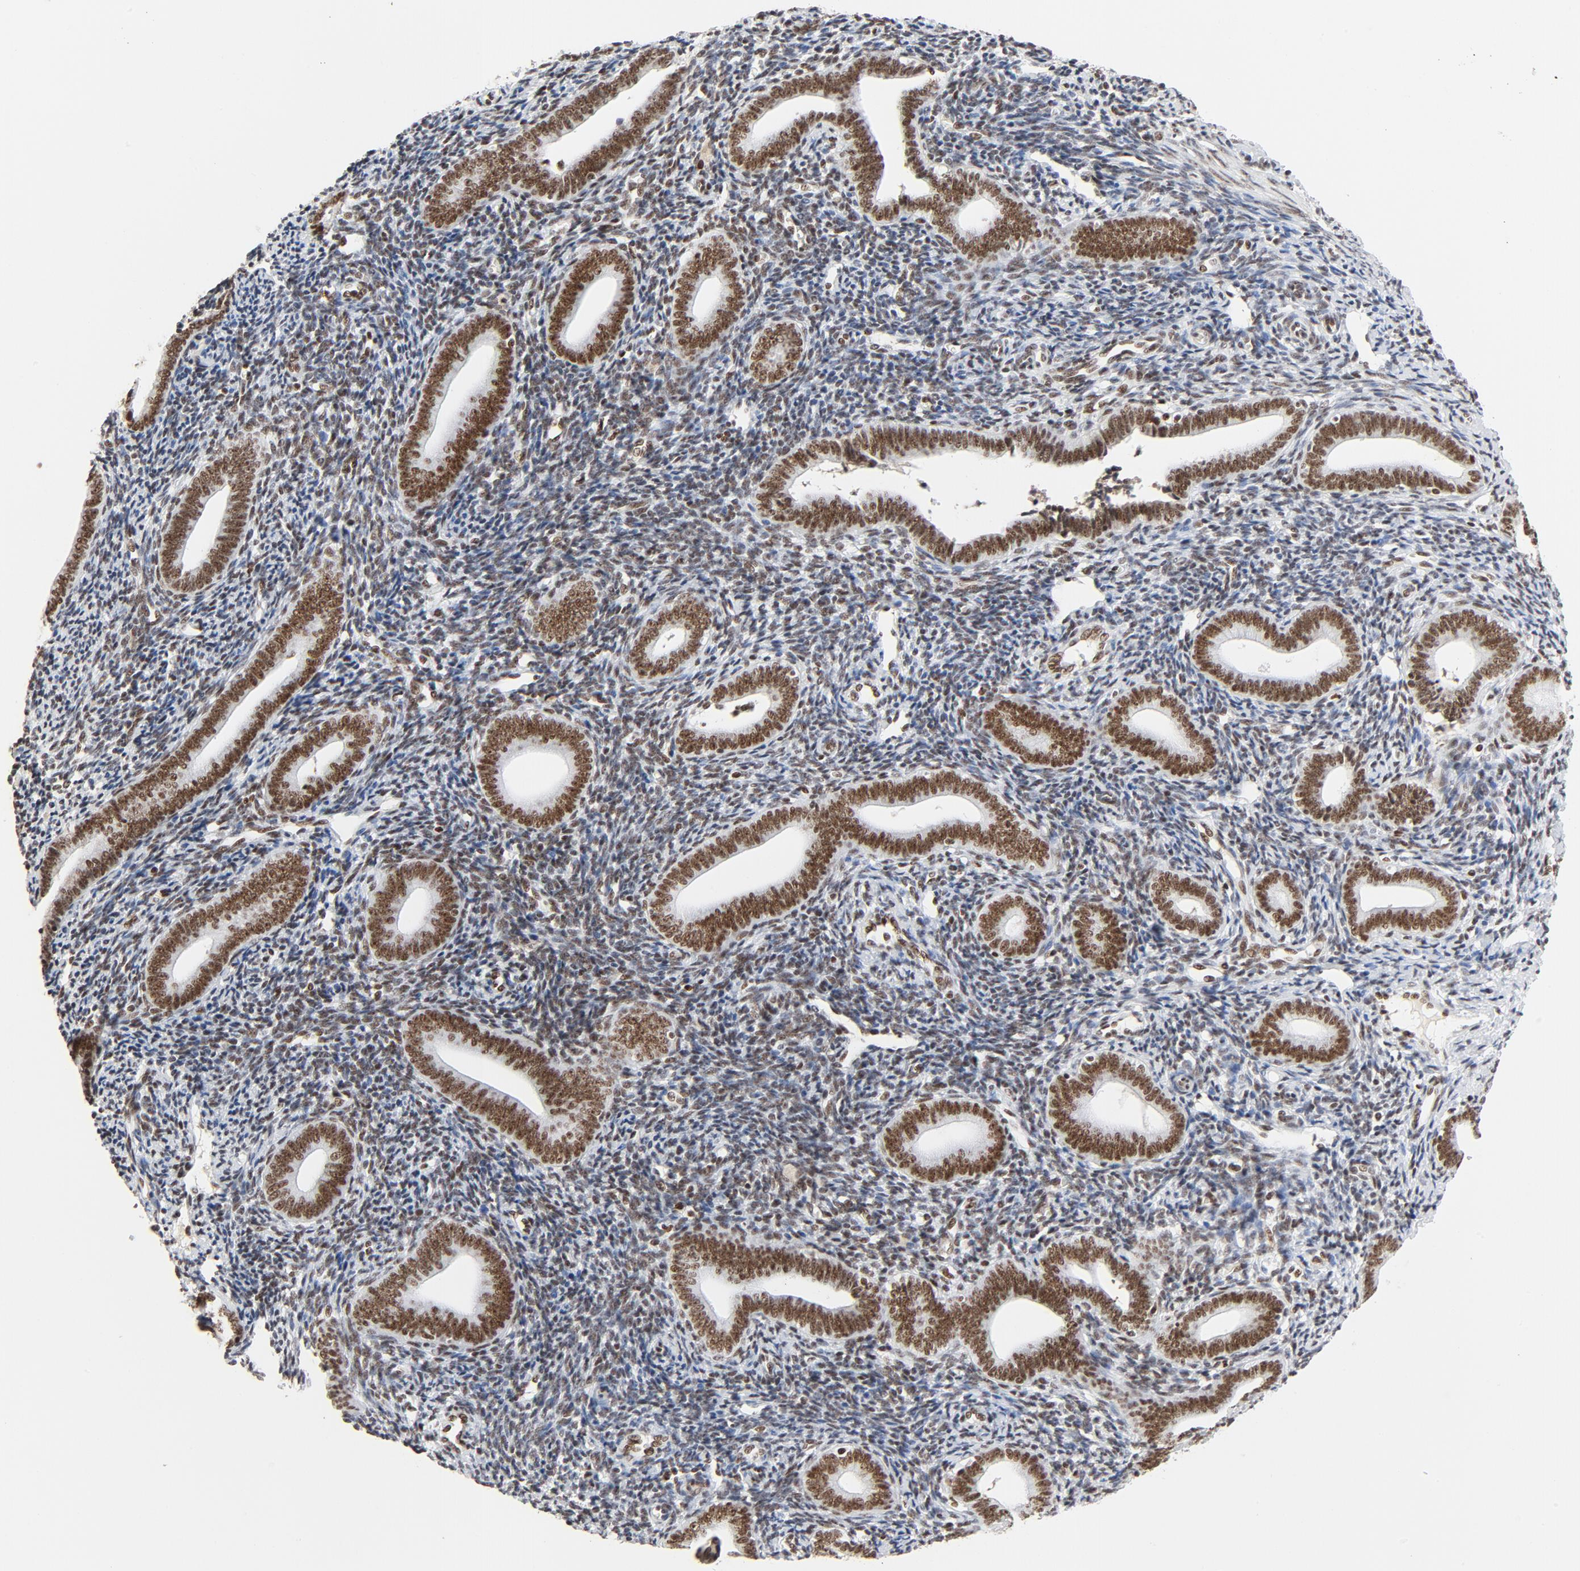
{"staining": {"intensity": "moderate", "quantity": "25%-75%", "location": "nuclear"}, "tissue": "endometrium", "cell_type": "Cells in endometrial stroma", "image_type": "normal", "snomed": [{"axis": "morphology", "description": "Normal tissue, NOS"}, {"axis": "topography", "description": "Uterus"}, {"axis": "topography", "description": "Endometrium"}], "caption": "High-power microscopy captured an IHC micrograph of benign endometrium, revealing moderate nuclear staining in about 25%-75% of cells in endometrial stroma. The staining was performed using DAB, with brown indicating positive protein expression. Nuclei are stained blue with hematoxylin.", "gene": "GTF2H1", "patient": {"sex": "female", "age": 33}}